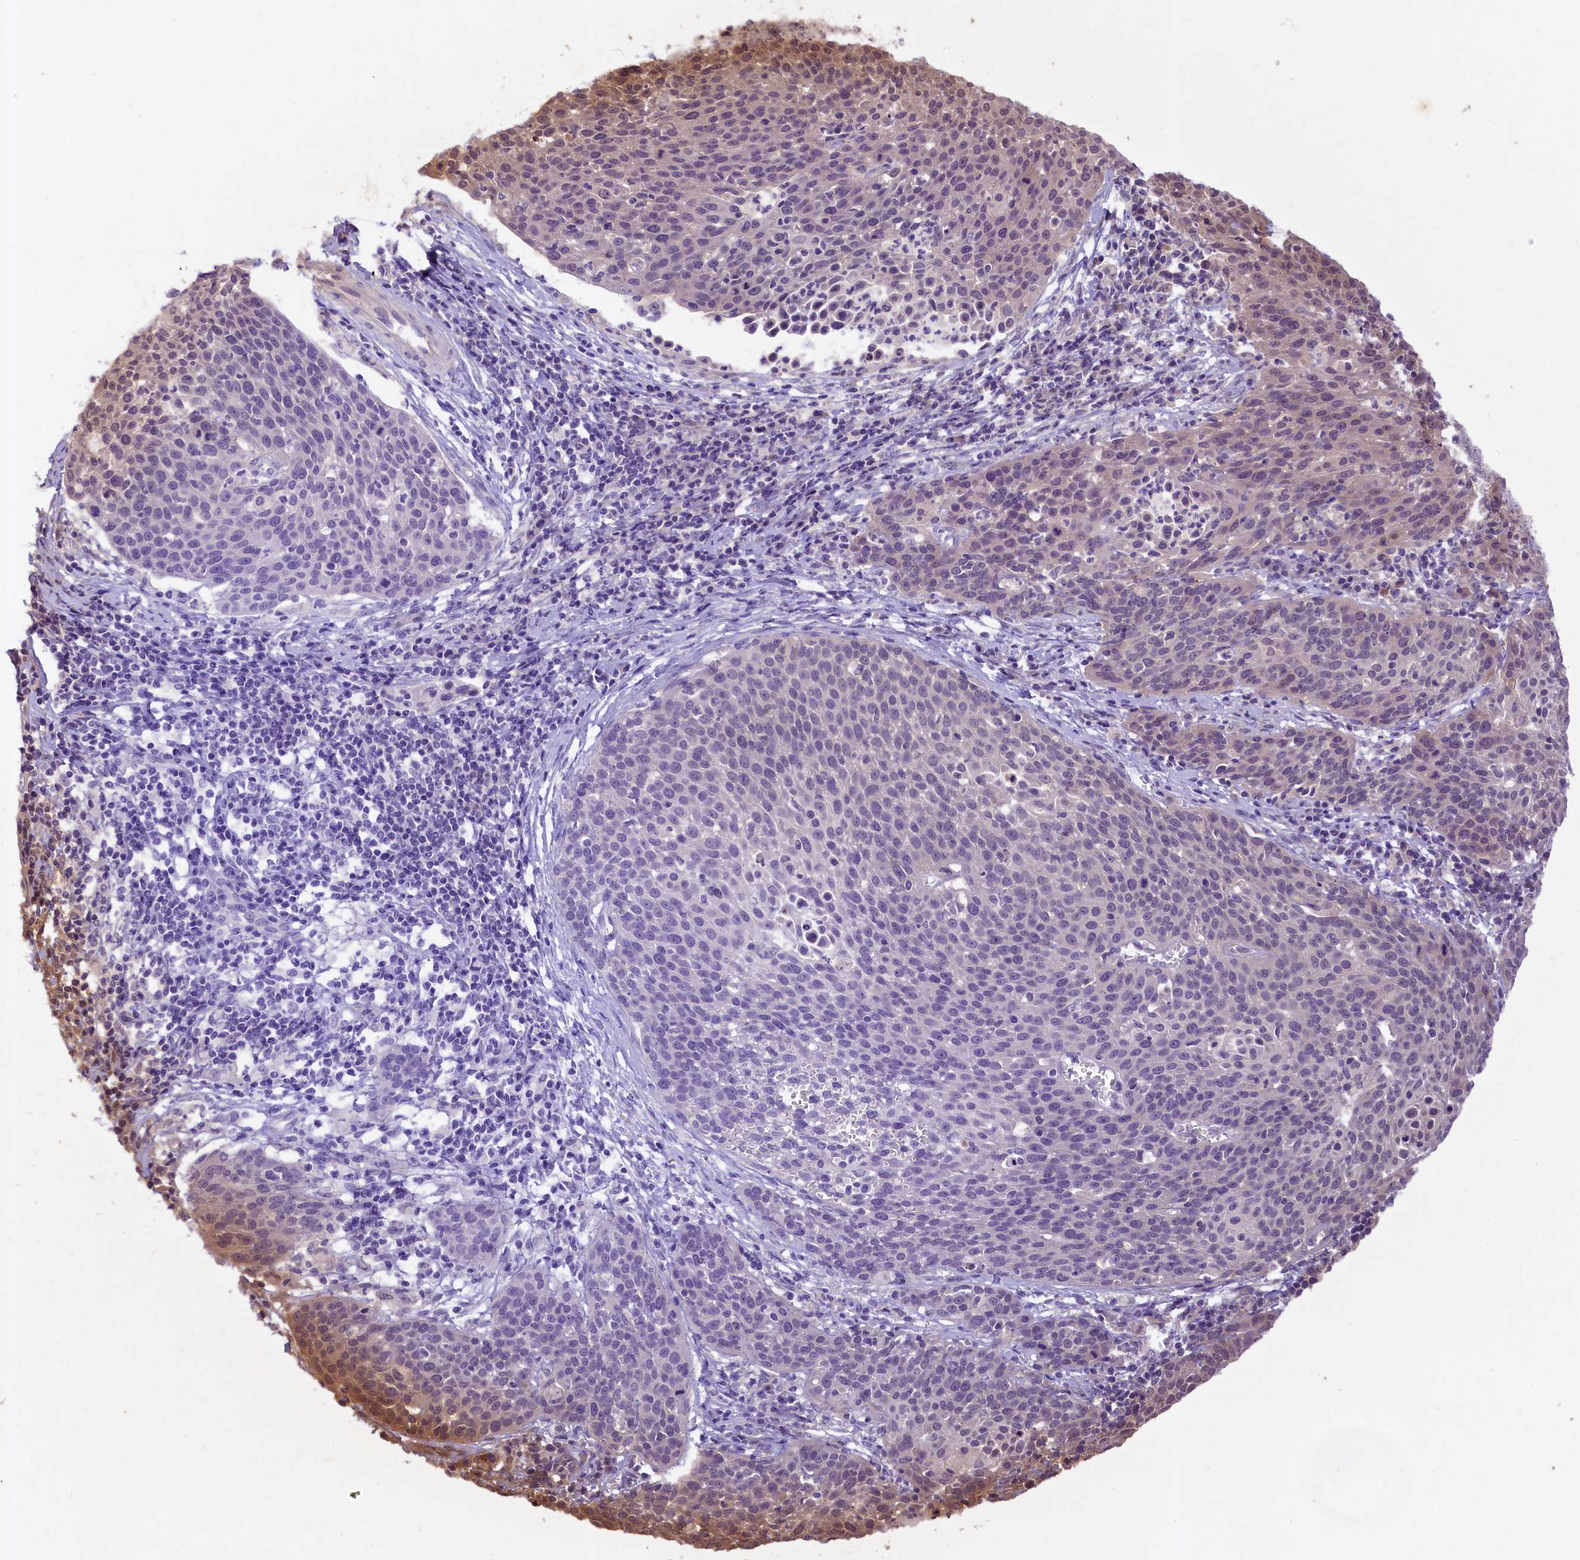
{"staining": {"intensity": "negative", "quantity": "none", "location": "none"}, "tissue": "cervical cancer", "cell_type": "Tumor cells", "image_type": "cancer", "snomed": [{"axis": "morphology", "description": "Squamous cell carcinoma, NOS"}, {"axis": "topography", "description": "Cervix"}], "caption": "A micrograph of cervical cancer (squamous cell carcinoma) stained for a protein shows no brown staining in tumor cells.", "gene": "UBXN6", "patient": {"sex": "female", "age": 38}}